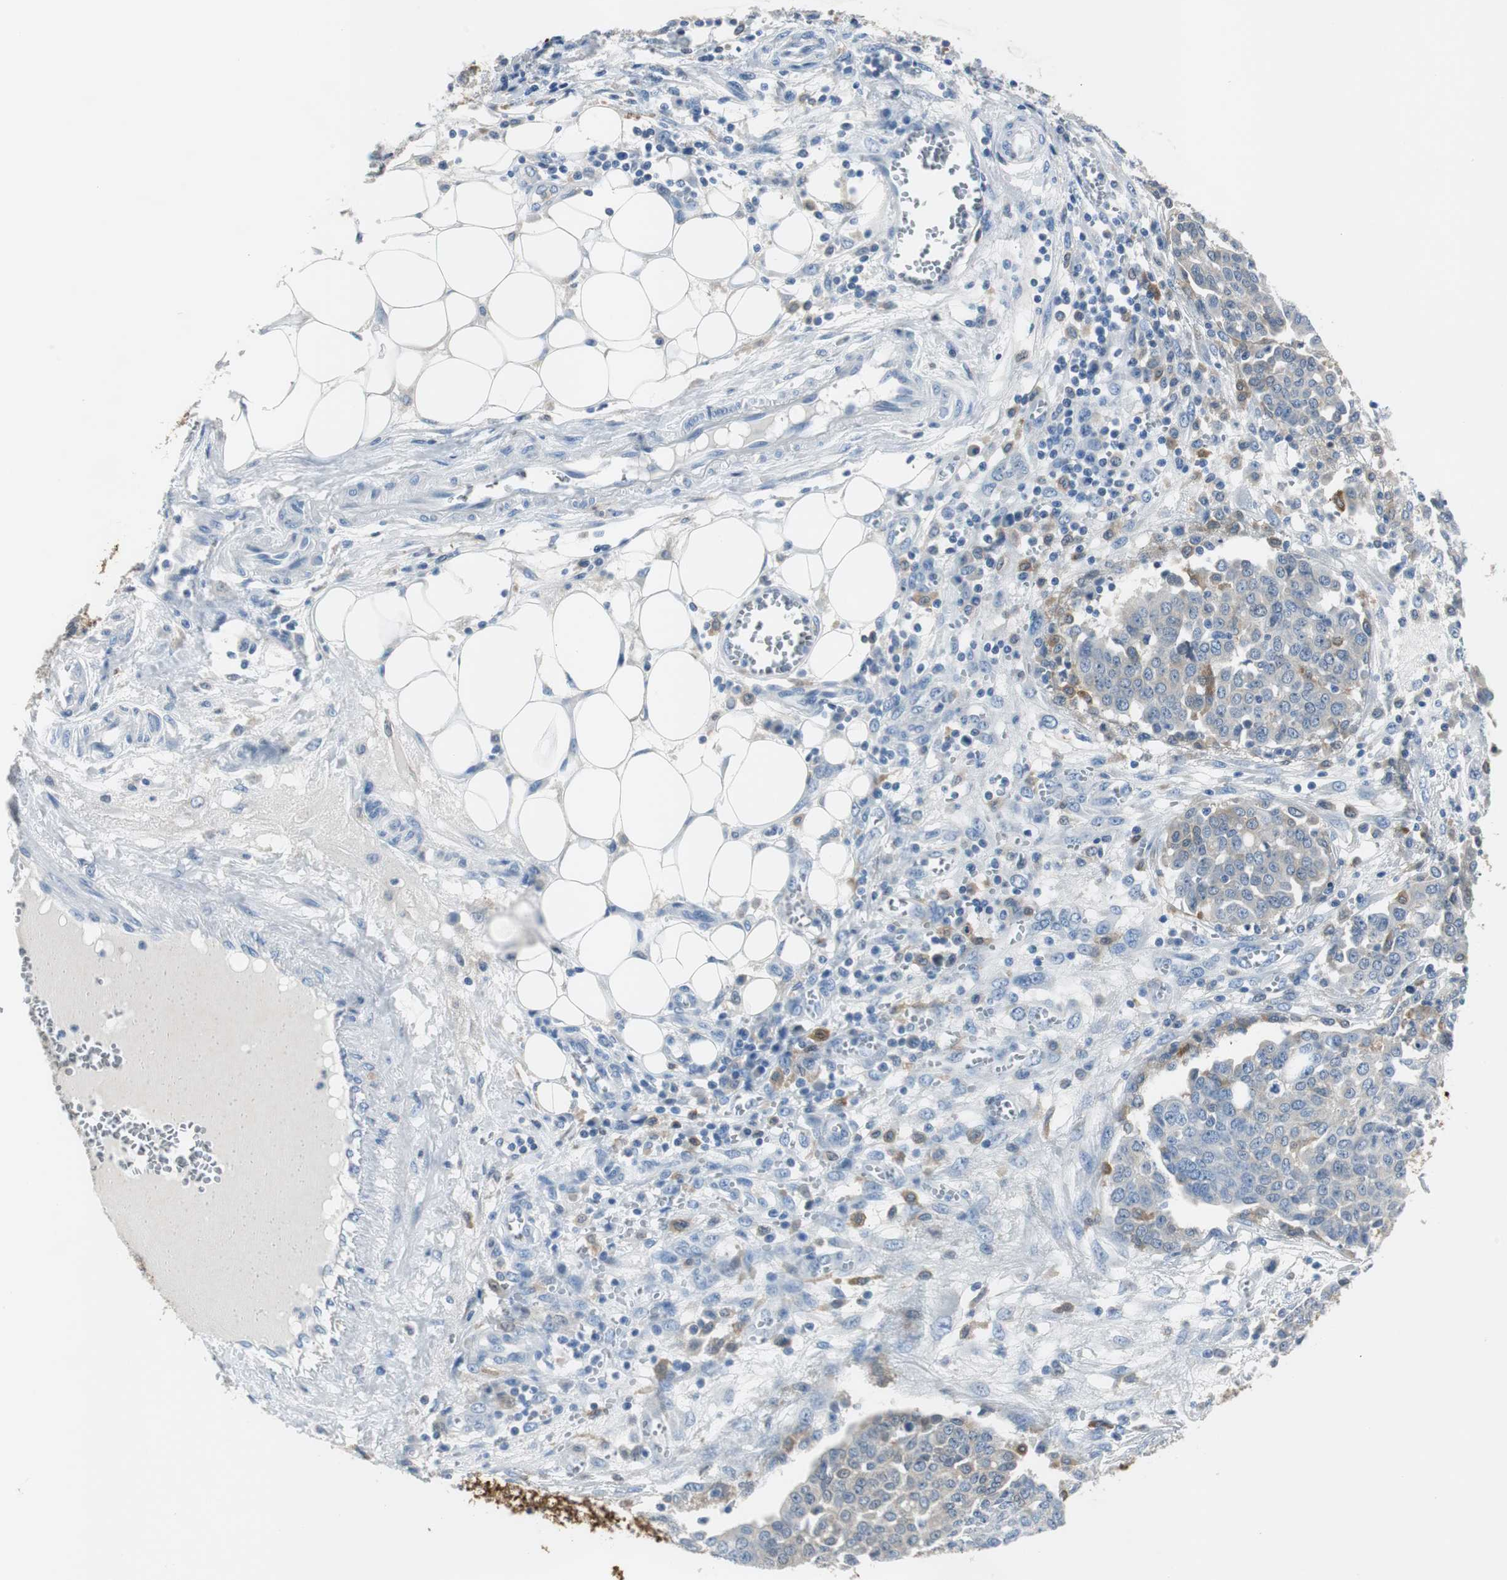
{"staining": {"intensity": "weak", "quantity": "25%-75%", "location": "cytoplasmic/membranous"}, "tissue": "ovarian cancer", "cell_type": "Tumor cells", "image_type": "cancer", "snomed": [{"axis": "morphology", "description": "Cystadenocarcinoma, serous, NOS"}, {"axis": "topography", "description": "Soft tissue"}, {"axis": "topography", "description": "Ovary"}], "caption": "Ovarian cancer was stained to show a protein in brown. There is low levels of weak cytoplasmic/membranous positivity in about 25%-75% of tumor cells.", "gene": "FBP1", "patient": {"sex": "female", "age": 57}}